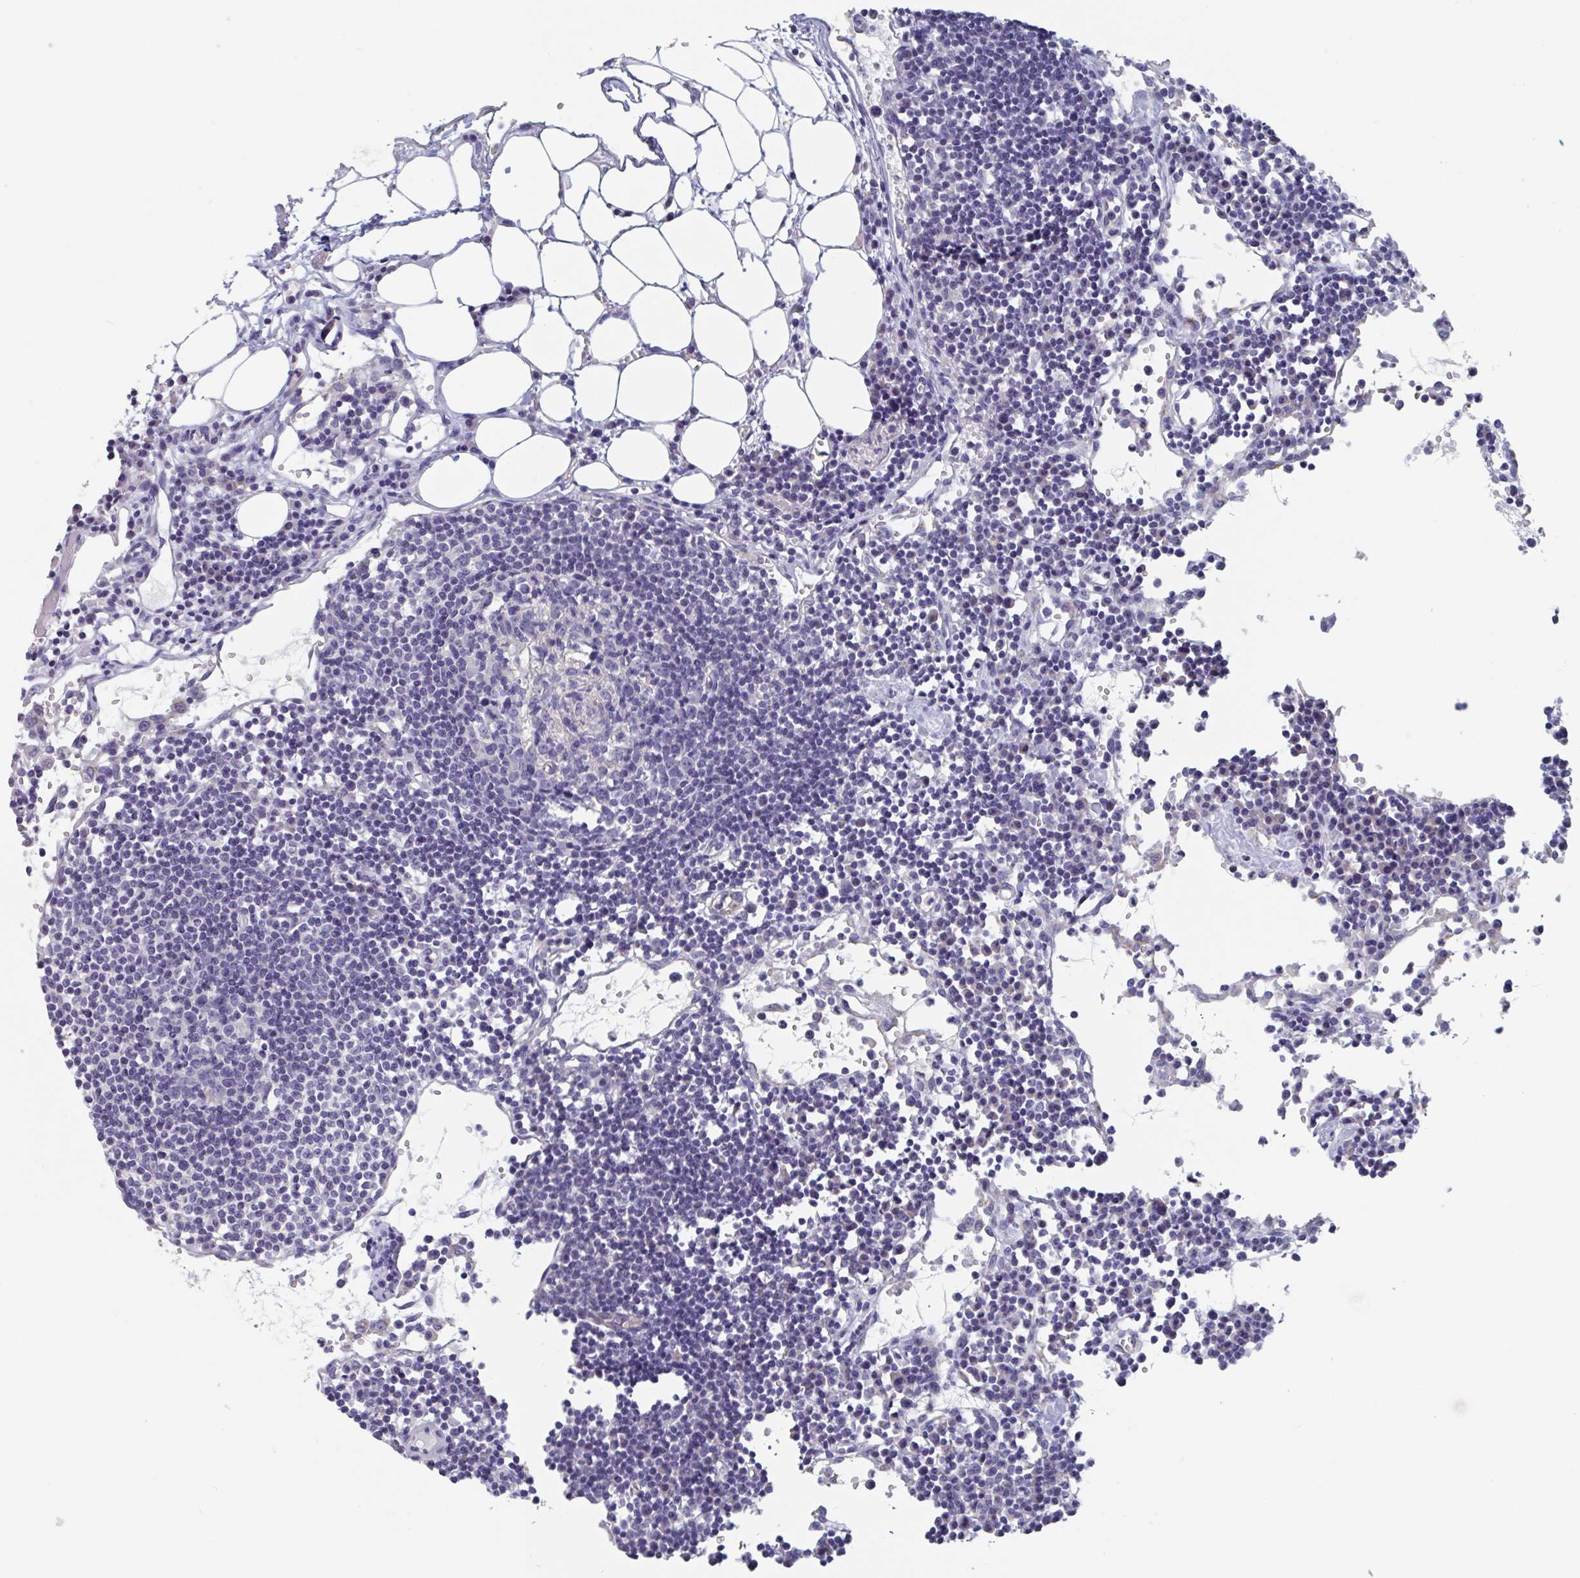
{"staining": {"intensity": "negative", "quantity": "none", "location": "none"}, "tissue": "lymph node", "cell_type": "Germinal center cells", "image_type": "normal", "snomed": [{"axis": "morphology", "description": "Normal tissue, NOS"}, {"axis": "topography", "description": "Lymph node"}], "caption": "Micrograph shows no significant protein staining in germinal center cells of unremarkable lymph node. Nuclei are stained in blue.", "gene": "ABHD16A", "patient": {"sex": "female", "age": 78}}